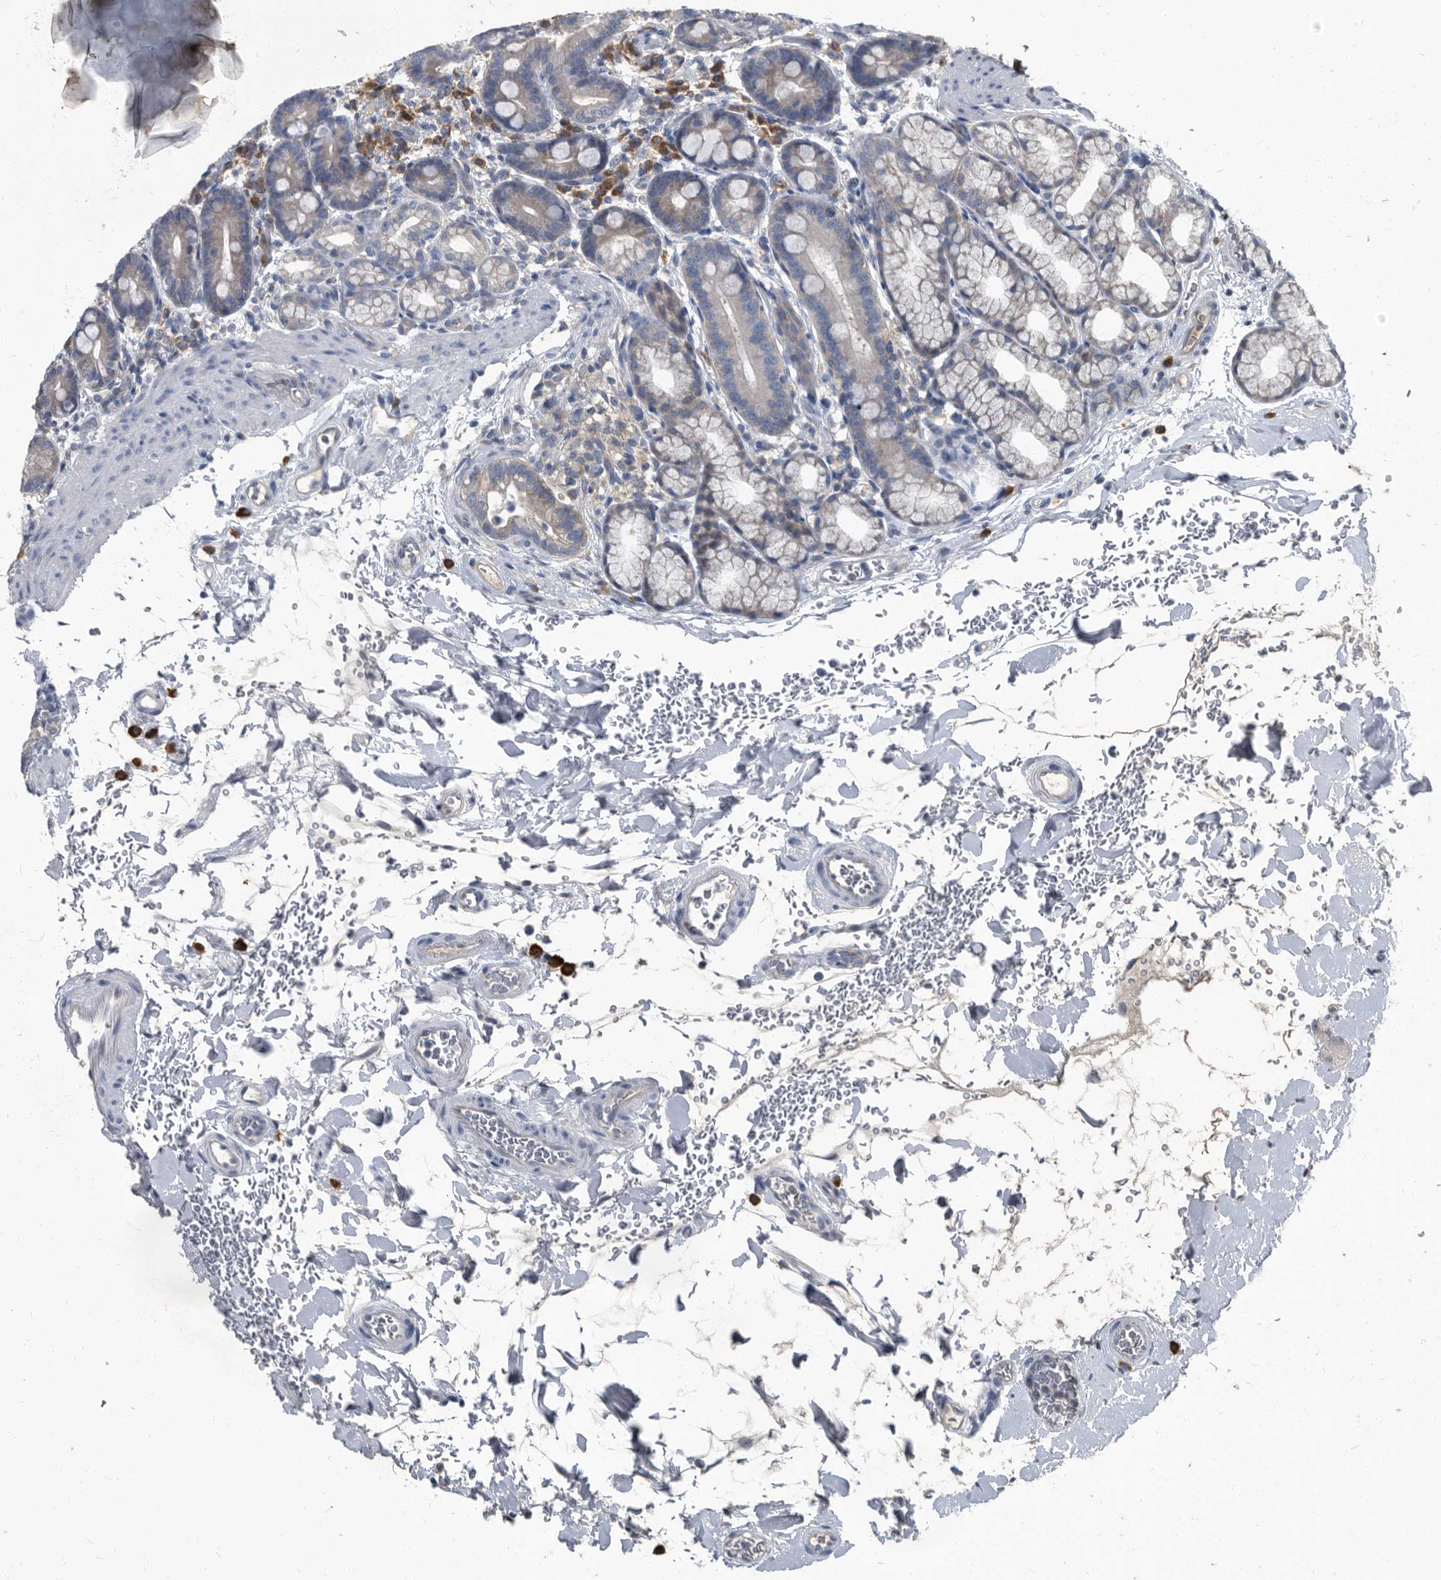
{"staining": {"intensity": "negative", "quantity": "none", "location": "none"}, "tissue": "duodenum", "cell_type": "Glandular cells", "image_type": "normal", "snomed": [{"axis": "morphology", "description": "Normal tissue, NOS"}, {"axis": "topography", "description": "Duodenum"}], "caption": "Duodenum was stained to show a protein in brown. There is no significant staining in glandular cells. Brightfield microscopy of immunohistochemistry (IHC) stained with DAB (brown) and hematoxylin (blue), captured at high magnification.", "gene": "CDV3", "patient": {"sex": "male", "age": 54}}